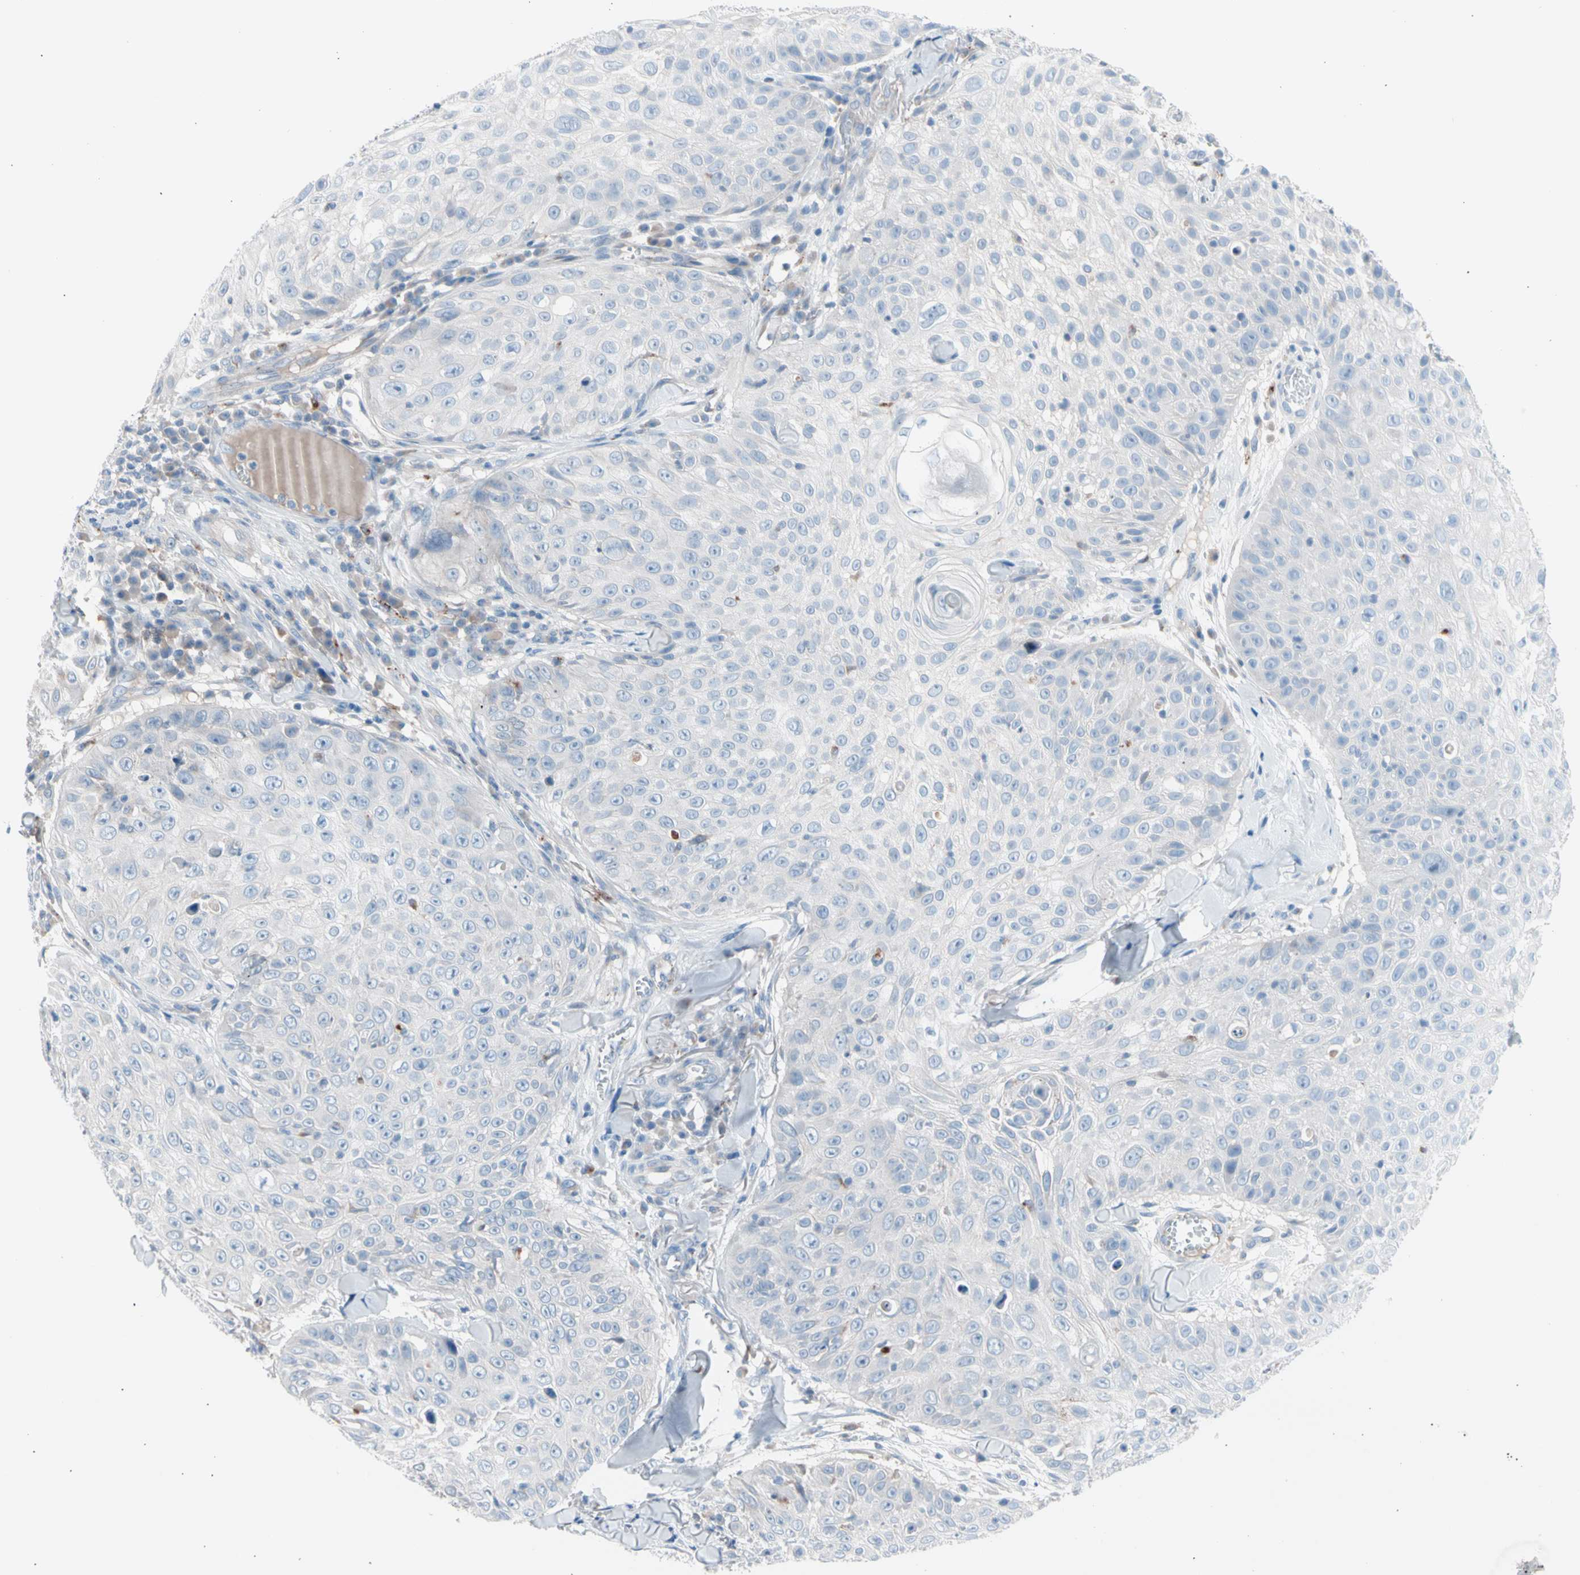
{"staining": {"intensity": "negative", "quantity": "none", "location": "none"}, "tissue": "skin cancer", "cell_type": "Tumor cells", "image_type": "cancer", "snomed": [{"axis": "morphology", "description": "Squamous cell carcinoma, NOS"}, {"axis": "topography", "description": "Skin"}], "caption": "The micrograph demonstrates no staining of tumor cells in skin squamous cell carcinoma.", "gene": "CASQ1", "patient": {"sex": "male", "age": 86}}